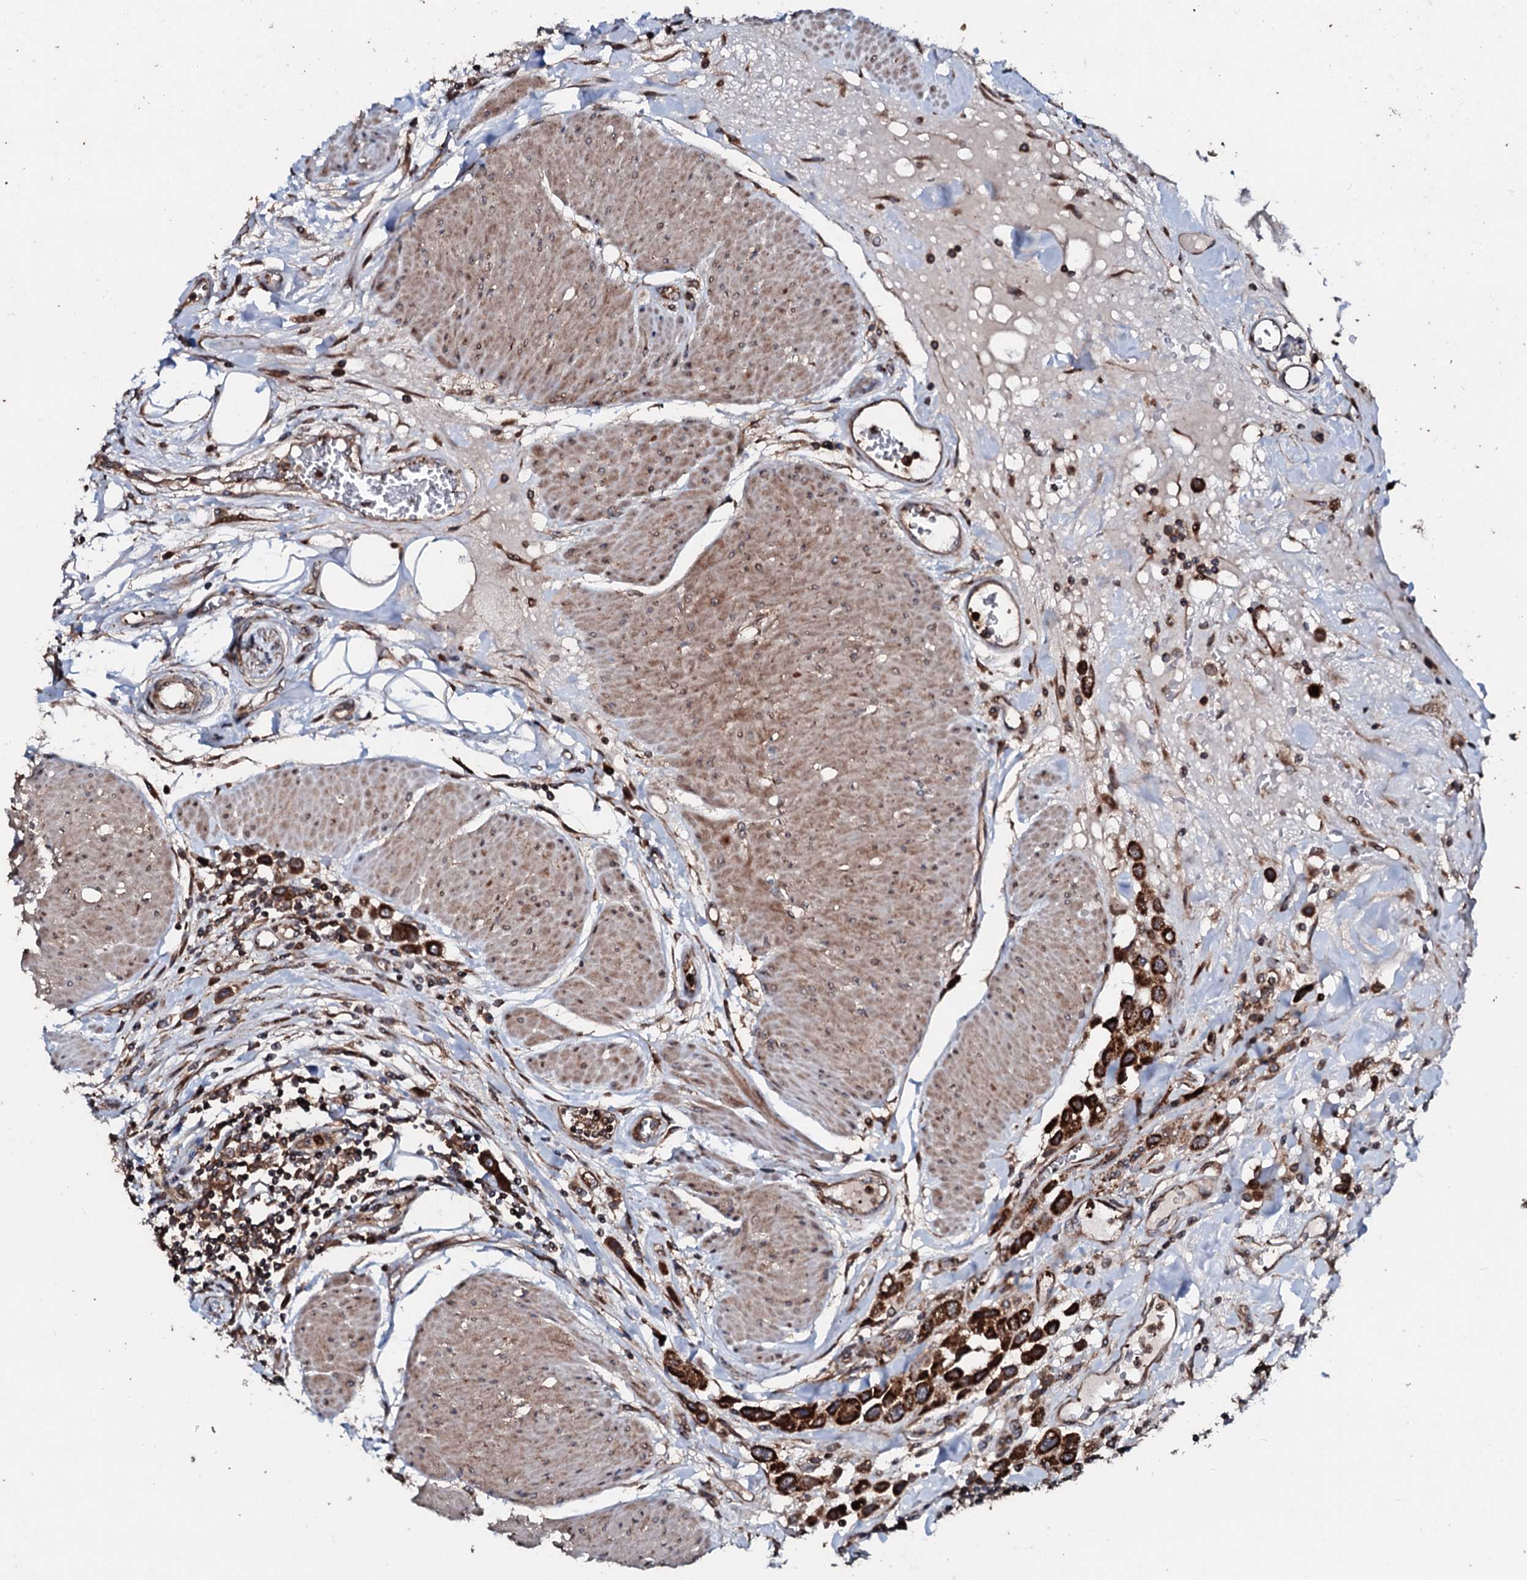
{"staining": {"intensity": "strong", "quantity": ">75%", "location": "cytoplasmic/membranous"}, "tissue": "urothelial cancer", "cell_type": "Tumor cells", "image_type": "cancer", "snomed": [{"axis": "morphology", "description": "Urothelial carcinoma, High grade"}, {"axis": "topography", "description": "Urinary bladder"}], "caption": "High-grade urothelial carcinoma stained for a protein (brown) displays strong cytoplasmic/membranous positive positivity in about >75% of tumor cells.", "gene": "SDHAF2", "patient": {"sex": "male", "age": 50}}